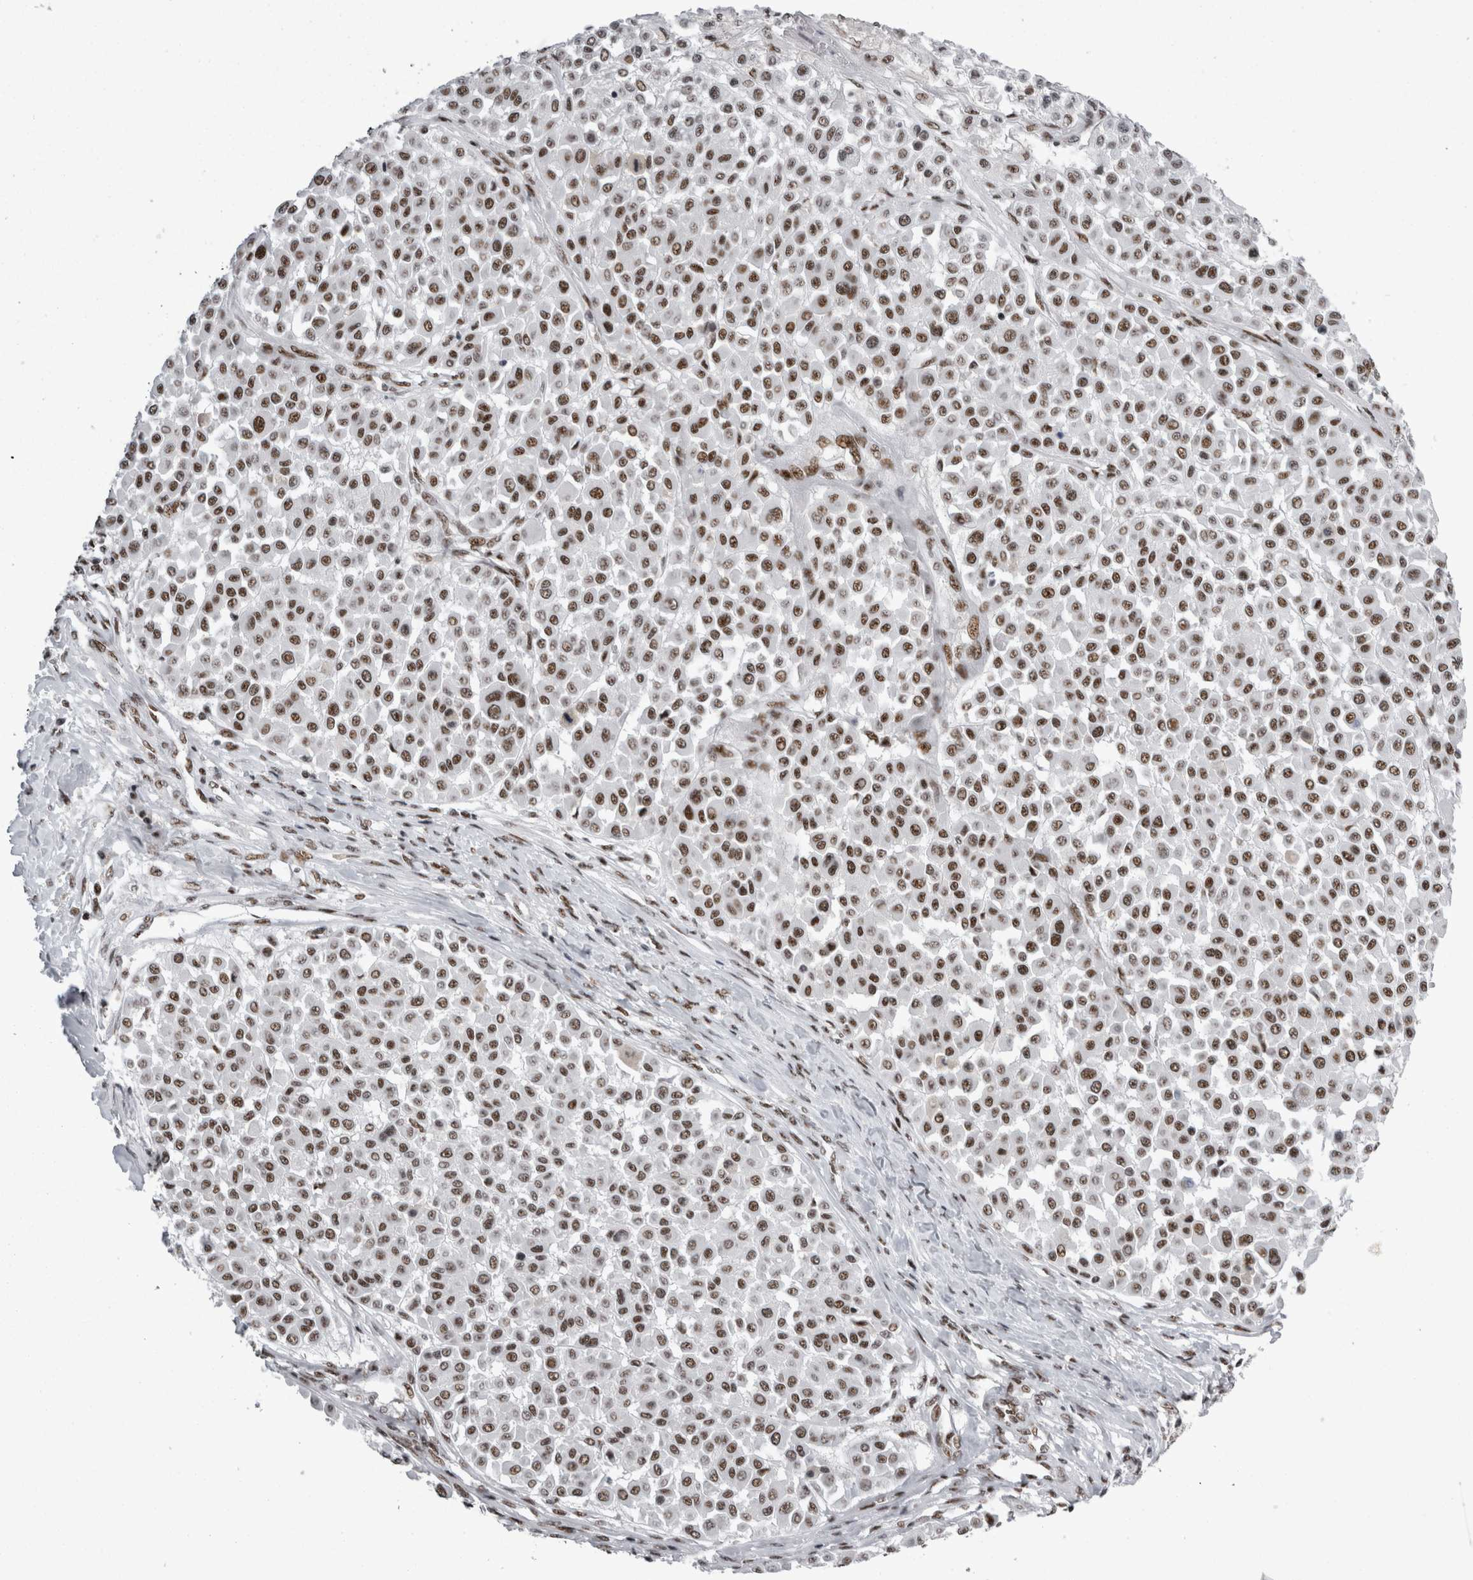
{"staining": {"intensity": "moderate", "quantity": ">75%", "location": "nuclear"}, "tissue": "melanoma", "cell_type": "Tumor cells", "image_type": "cancer", "snomed": [{"axis": "morphology", "description": "Malignant melanoma, Metastatic site"}, {"axis": "topography", "description": "Soft tissue"}], "caption": "Immunohistochemical staining of malignant melanoma (metastatic site) reveals medium levels of moderate nuclear positivity in approximately >75% of tumor cells.", "gene": "SNRNP40", "patient": {"sex": "male", "age": 41}}